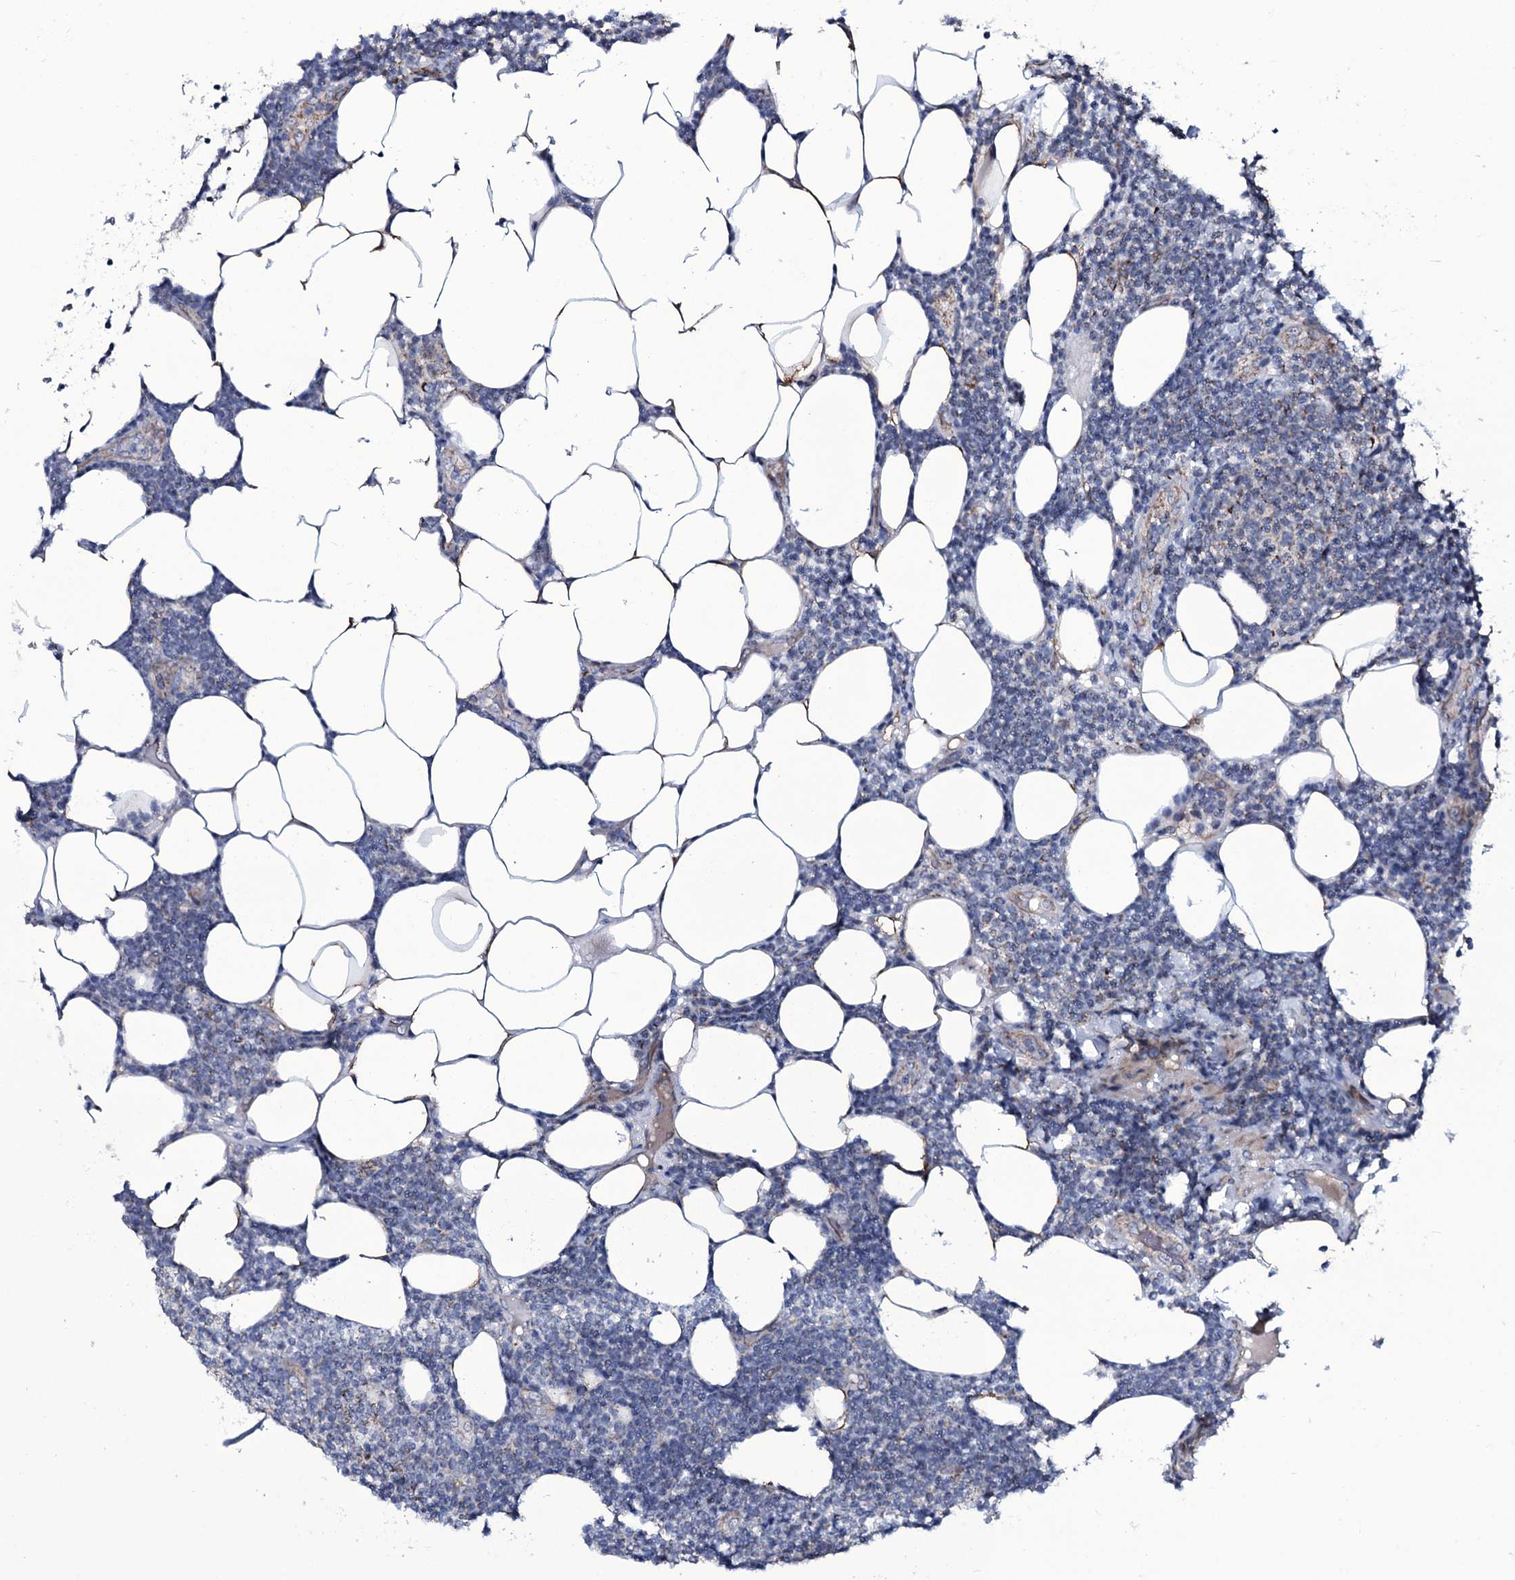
{"staining": {"intensity": "negative", "quantity": "none", "location": "none"}, "tissue": "lymphoma", "cell_type": "Tumor cells", "image_type": "cancer", "snomed": [{"axis": "morphology", "description": "Malignant lymphoma, non-Hodgkin's type, Low grade"}, {"axis": "topography", "description": "Lymph node"}], "caption": "Image shows no protein staining in tumor cells of lymphoma tissue.", "gene": "WIPF3", "patient": {"sex": "male", "age": 66}}